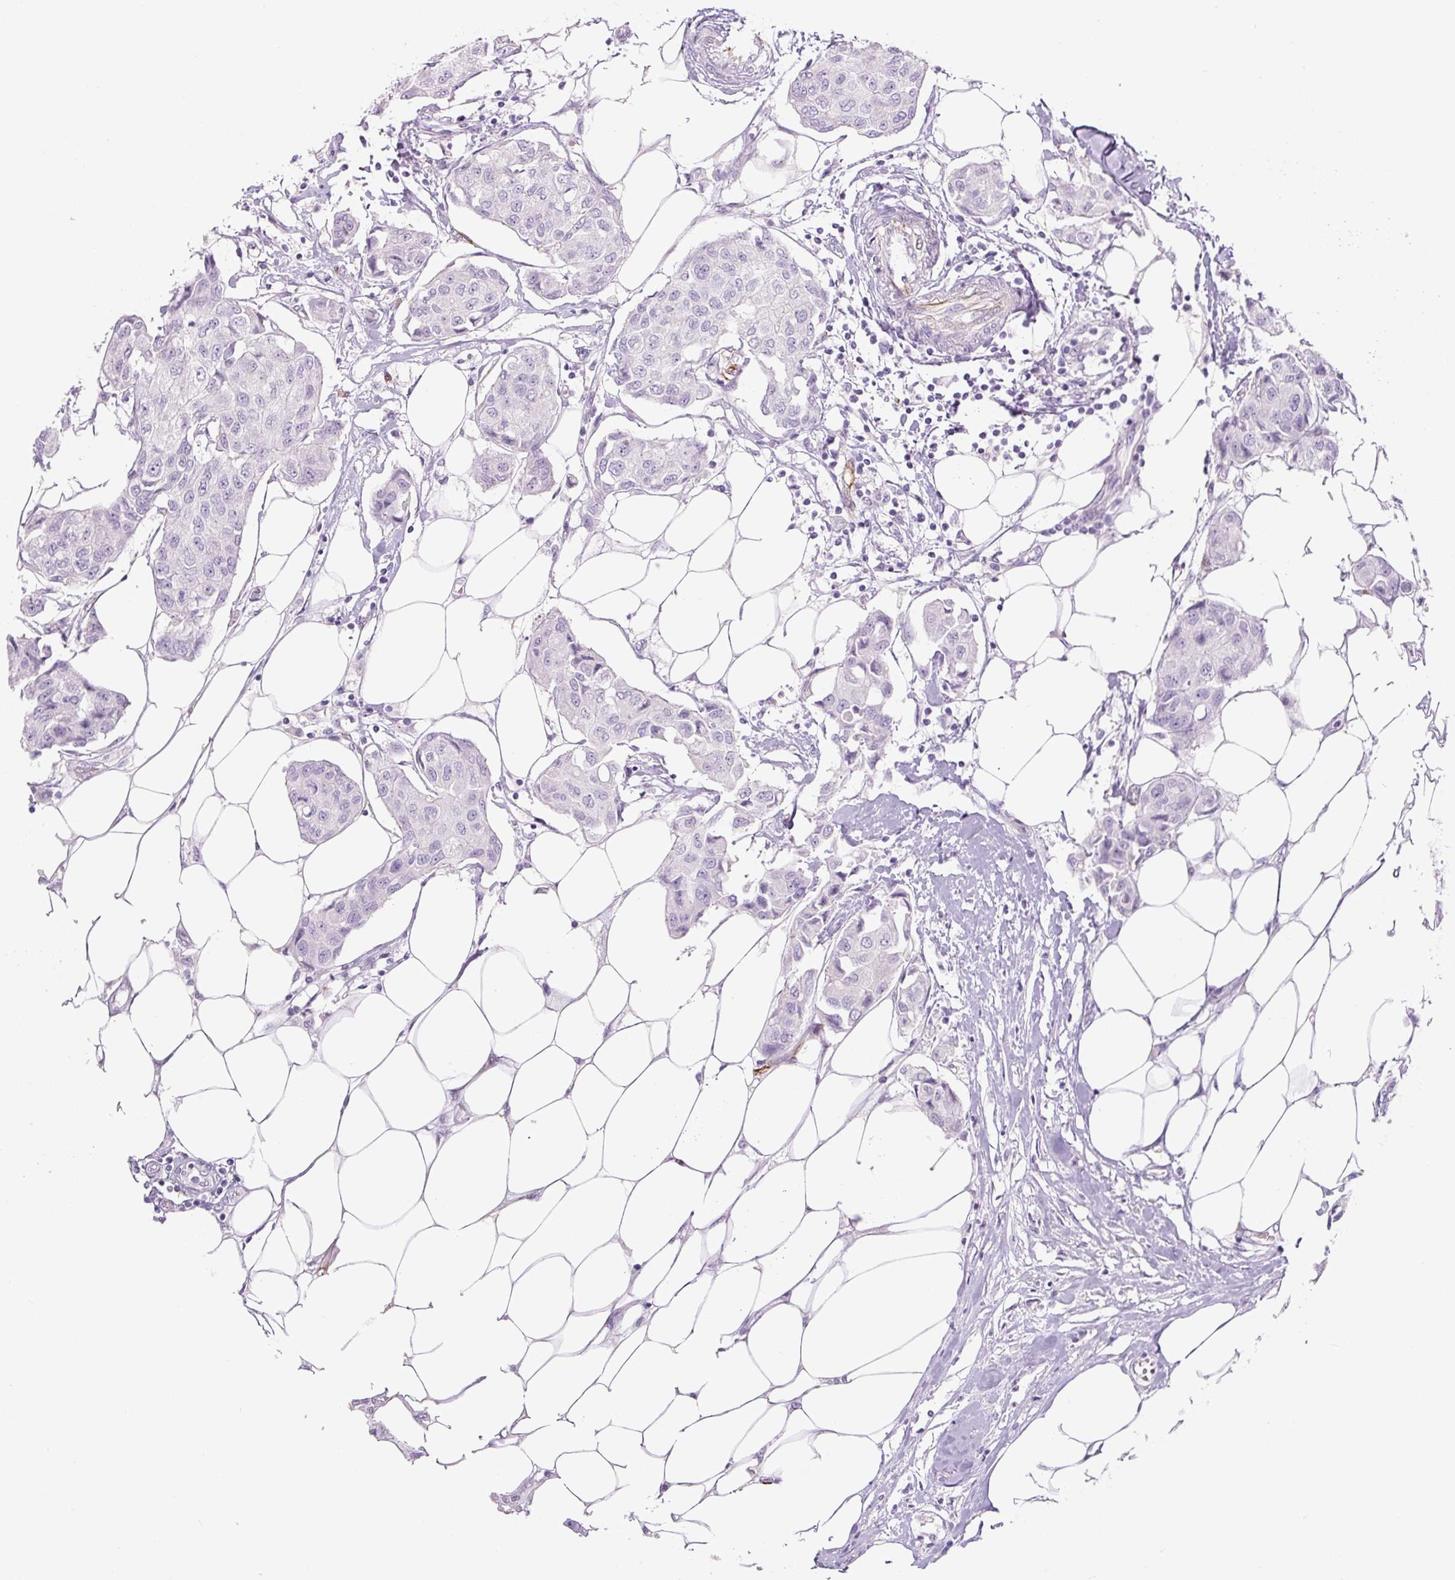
{"staining": {"intensity": "negative", "quantity": "none", "location": "none"}, "tissue": "breast cancer", "cell_type": "Tumor cells", "image_type": "cancer", "snomed": [{"axis": "morphology", "description": "Duct carcinoma"}, {"axis": "topography", "description": "Breast"}, {"axis": "topography", "description": "Lymph node"}], "caption": "Protein analysis of invasive ductal carcinoma (breast) displays no significant expression in tumor cells.", "gene": "NES", "patient": {"sex": "female", "age": 80}}